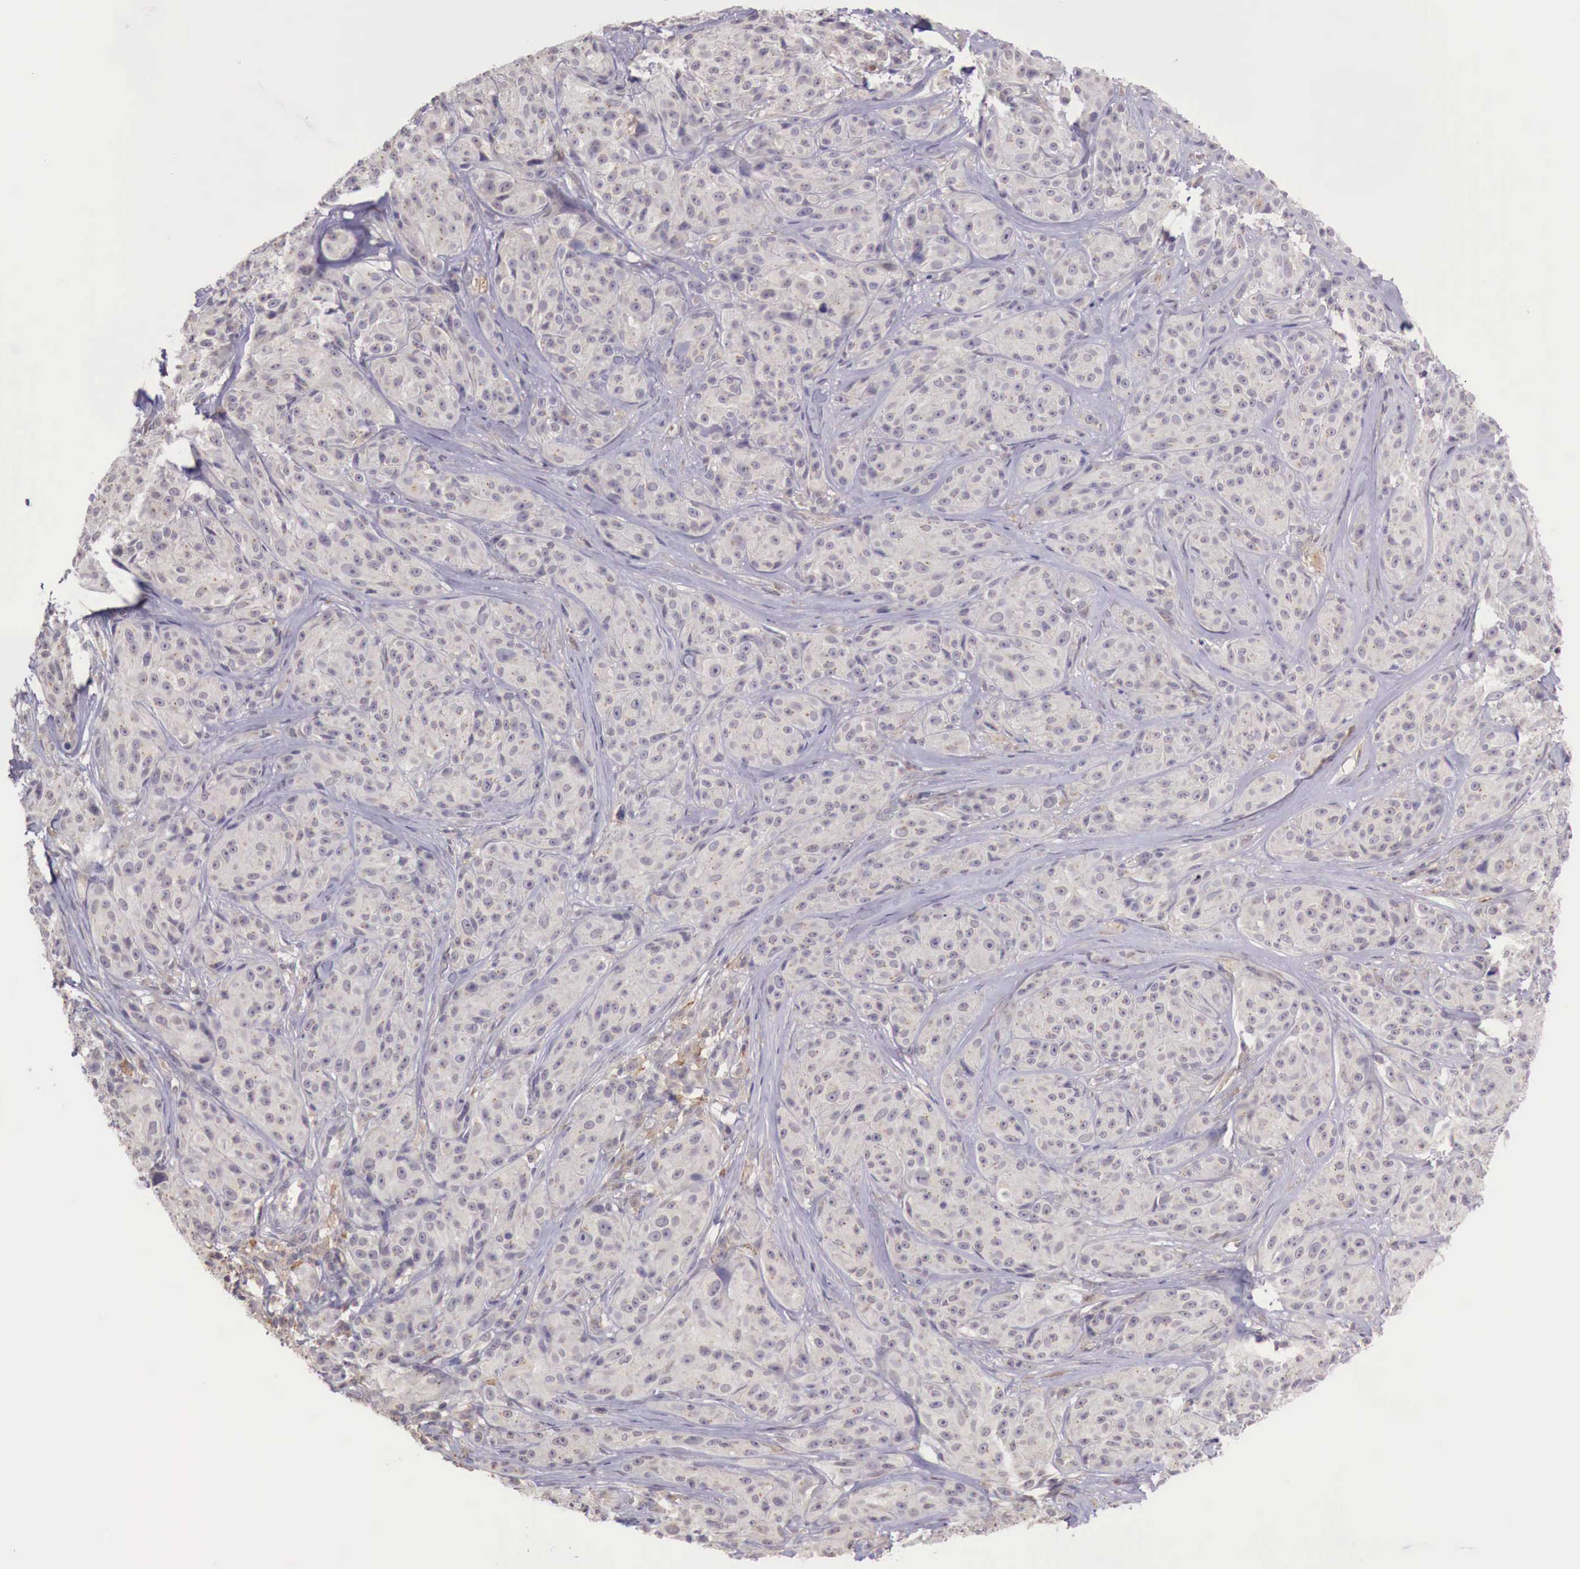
{"staining": {"intensity": "weak", "quantity": "<25%", "location": "cytoplasmic/membranous"}, "tissue": "melanoma", "cell_type": "Tumor cells", "image_type": "cancer", "snomed": [{"axis": "morphology", "description": "Malignant melanoma, NOS"}, {"axis": "topography", "description": "Skin"}], "caption": "An immunohistochemistry histopathology image of malignant melanoma is shown. There is no staining in tumor cells of malignant melanoma.", "gene": "CHRDL1", "patient": {"sex": "male", "age": 56}}